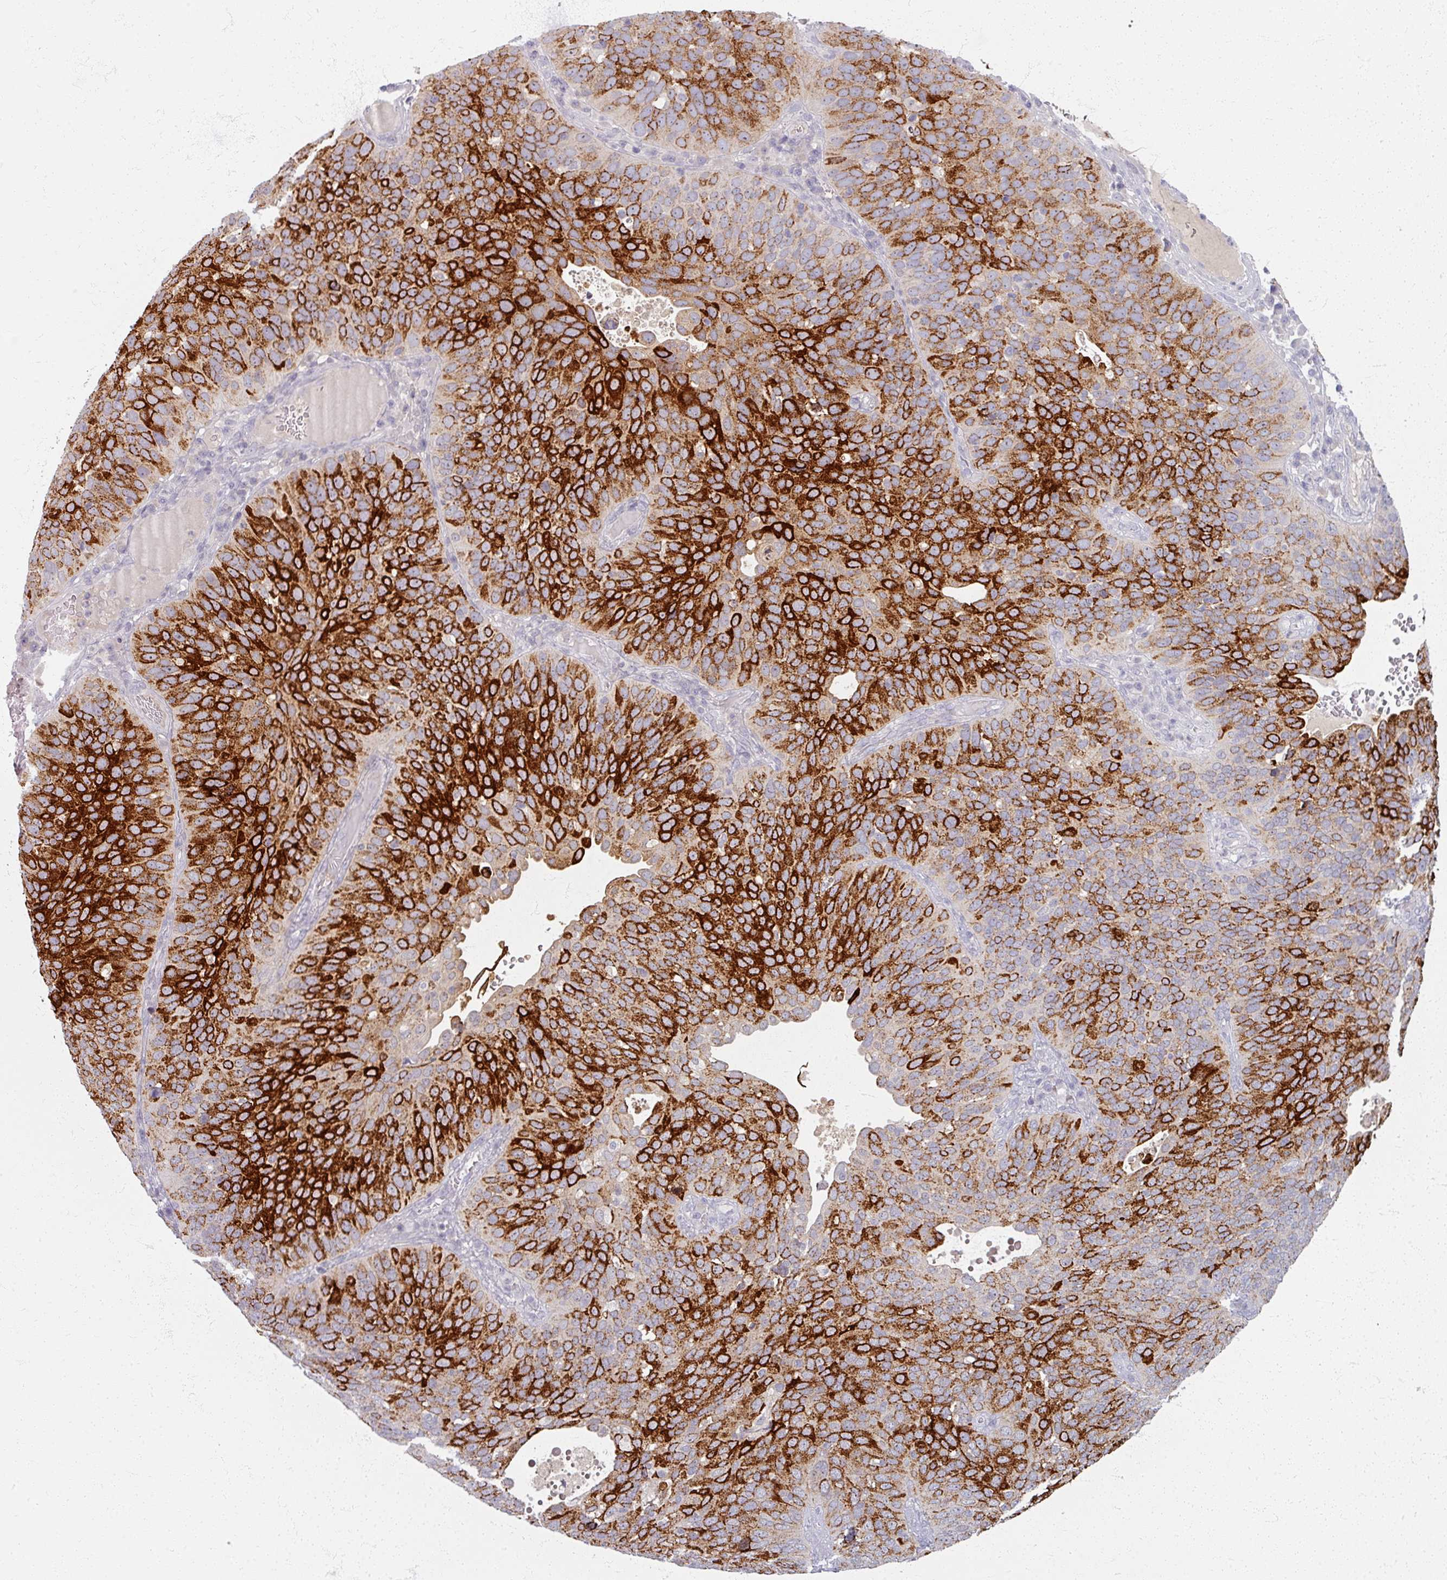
{"staining": {"intensity": "strong", "quantity": "25%-75%", "location": "cytoplasmic/membranous"}, "tissue": "cervical cancer", "cell_type": "Tumor cells", "image_type": "cancer", "snomed": [{"axis": "morphology", "description": "Squamous cell carcinoma, NOS"}, {"axis": "topography", "description": "Cervix"}], "caption": "Immunohistochemical staining of cervical cancer exhibits high levels of strong cytoplasmic/membranous expression in about 25%-75% of tumor cells.", "gene": "TTLL7", "patient": {"sex": "female", "age": 36}}